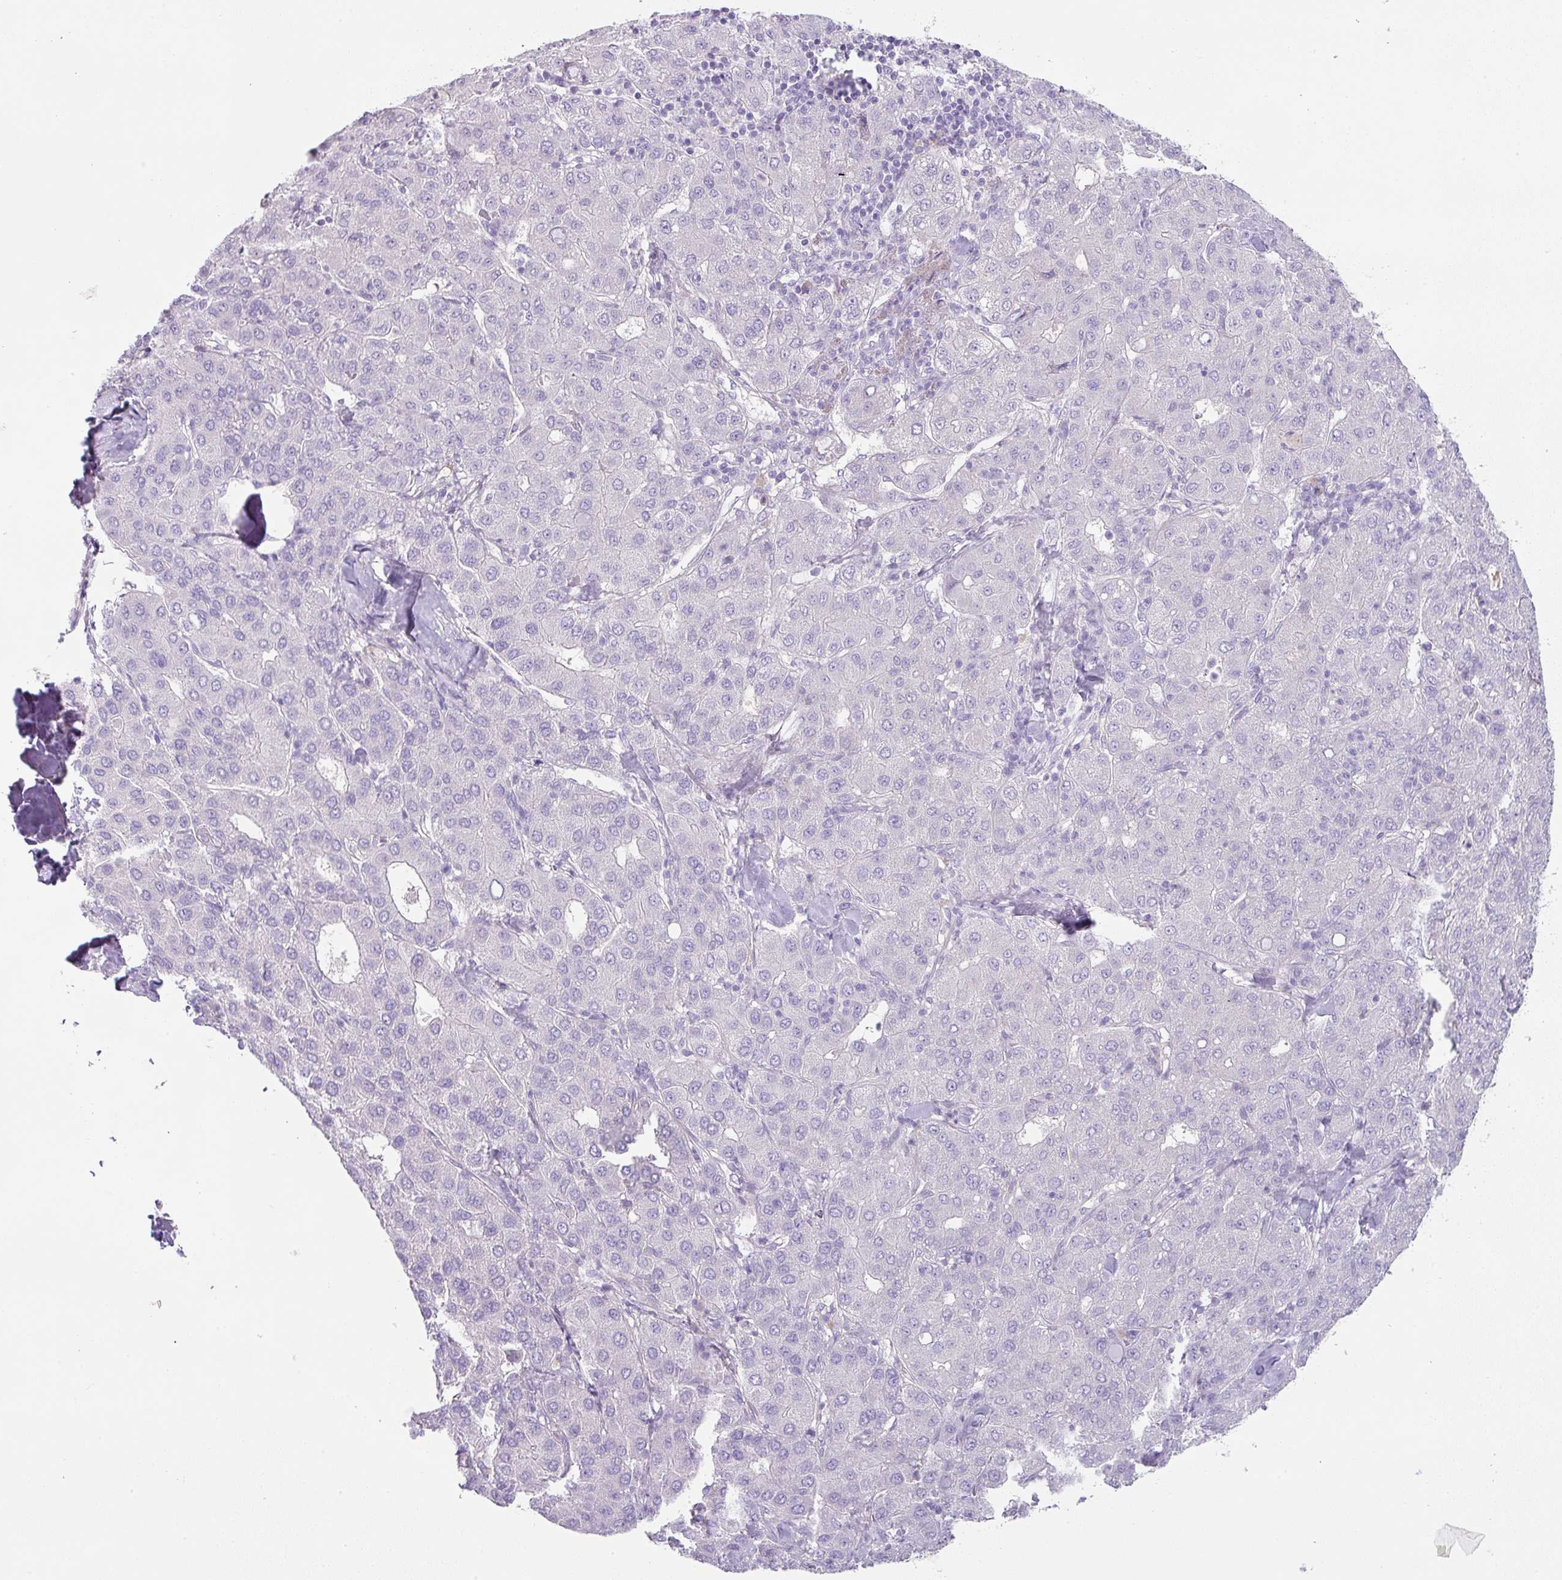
{"staining": {"intensity": "negative", "quantity": "none", "location": "none"}, "tissue": "liver cancer", "cell_type": "Tumor cells", "image_type": "cancer", "snomed": [{"axis": "morphology", "description": "Carcinoma, Hepatocellular, NOS"}, {"axis": "topography", "description": "Liver"}], "caption": "DAB immunohistochemical staining of human hepatocellular carcinoma (liver) demonstrates no significant positivity in tumor cells. The staining is performed using DAB (3,3'-diaminobenzidine) brown chromogen with nuclei counter-stained in using hematoxylin.", "gene": "OR52N1", "patient": {"sex": "male", "age": 65}}